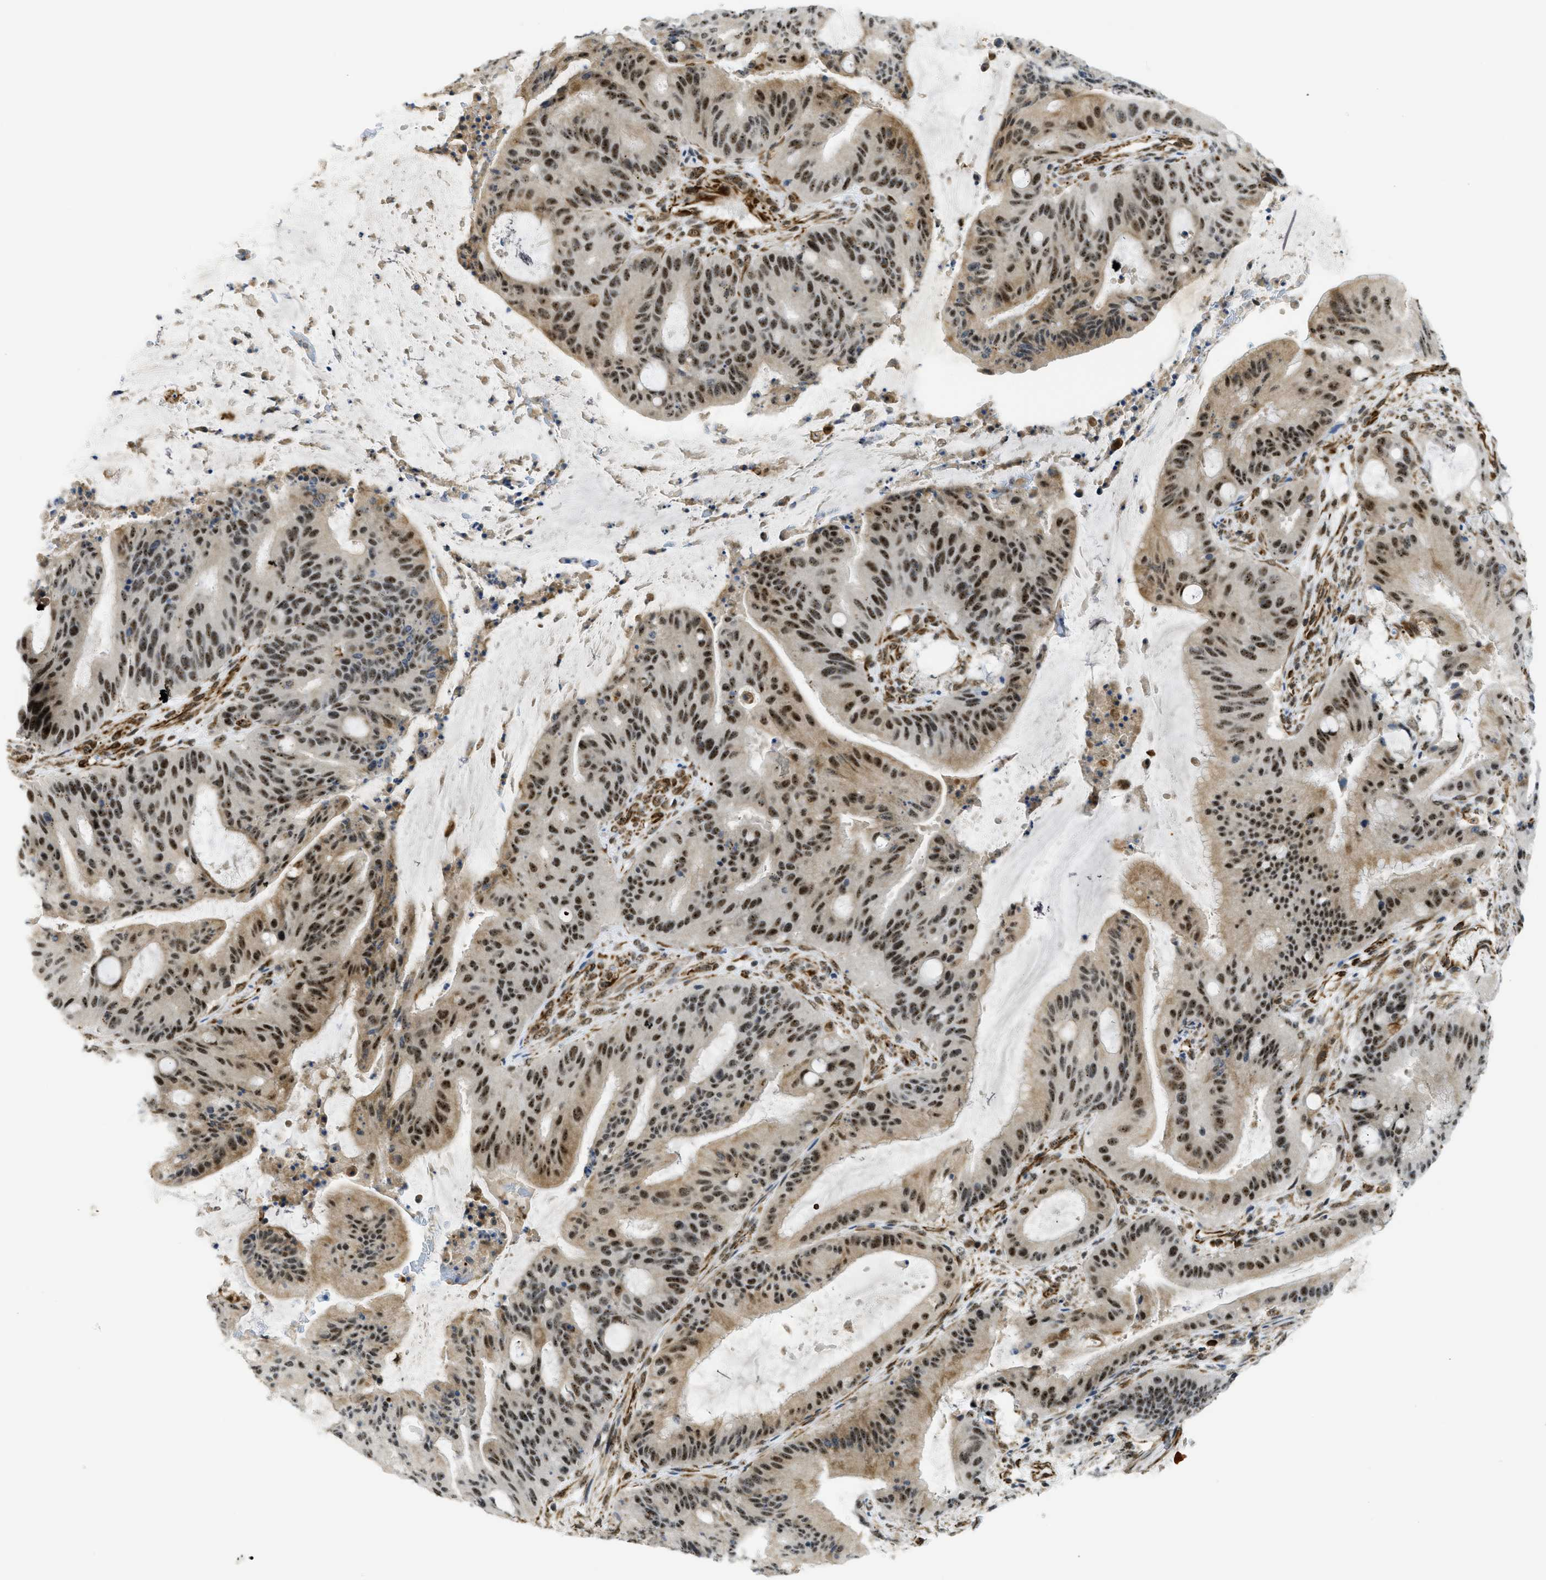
{"staining": {"intensity": "moderate", "quantity": ">75%", "location": "nuclear"}, "tissue": "liver cancer", "cell_type": "Tumor cells", "image_type": "cancer", "snomed": [{"axis": "morphology", "description": "Normal tissue, NOS"}, {"axis": "morphology", "description": "Cholangiocarcinoma"}, {"axis": "topography", "description": "Liver"}, {"axis": "topography", "description": "Peripheral nerve tissue"}], "caption": "Immunohistochemical staining of liver cancer (cholangiocarcinoma) shows medium levels of moderate nuclear protein staining in about >75% of tumor cells.", "gene": "LRRC8B", "patient": {"sex": "female", "age": 73}}